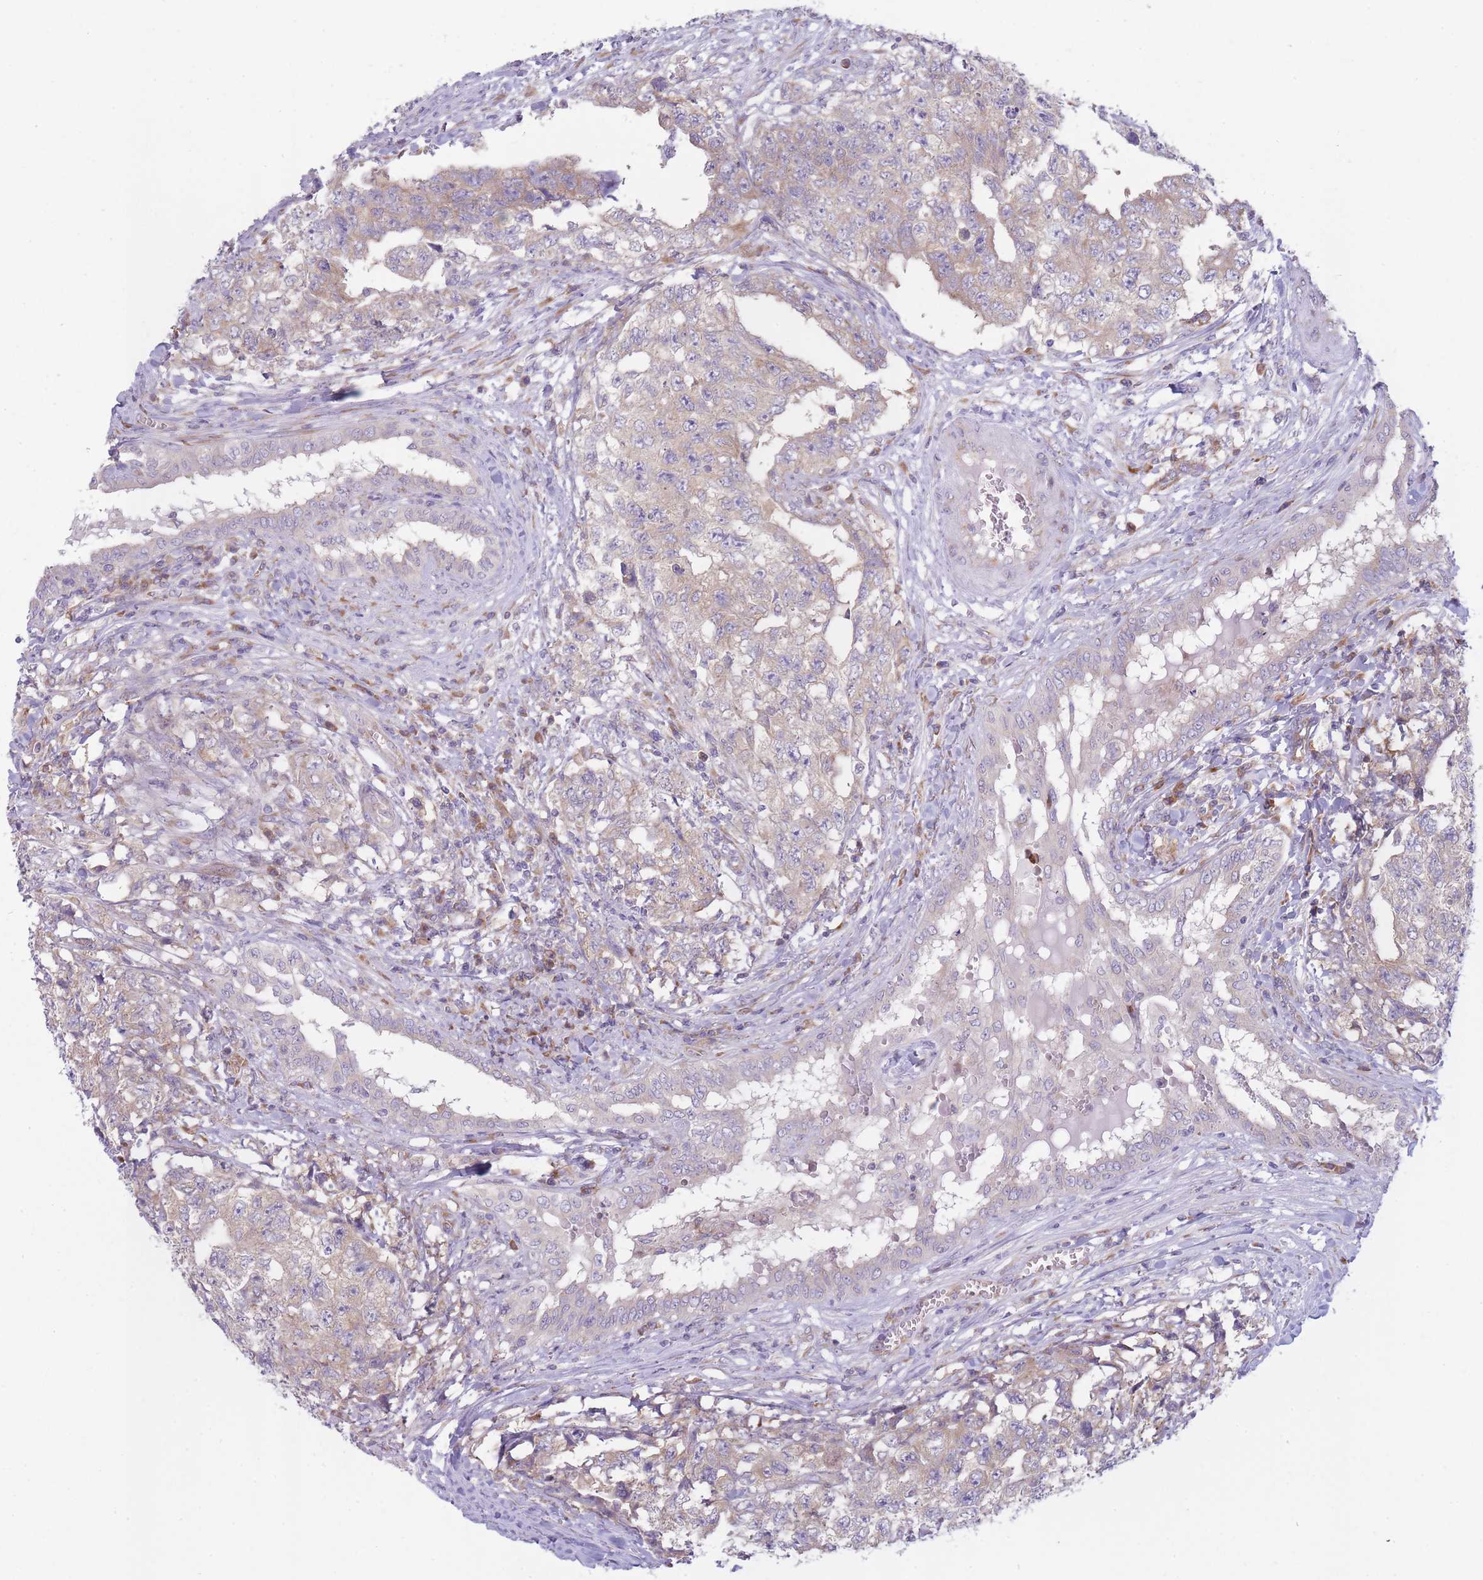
{"staining": {"intensity": "weak", "quantity": "25%-75%", "location": "cytoplasmic/membranous"}, "tissue": "testis cancer", "cell_type": "Tumor cells", "image_type": "cancer", "snomed": [{"axis": "morphology", "description": "Carcinoma, Embryonal, NOS"}, {"axis": "topography", "description": "Testis"}], "caption": "DAB immunohistochemical staining of human embryonal carcinoma (testis) displays weak cytoplasmic/membranous protein staining in about 25%-75% of tumor cells. The protein of interest is stained brown, and the nuclei are stained in blue (DAB (3,3'-diaminobenzidine) IHC with brightfield microscopy, high magnification).", "gene": "OR5L2", "patient": {"sex": "male", "age": 31}}